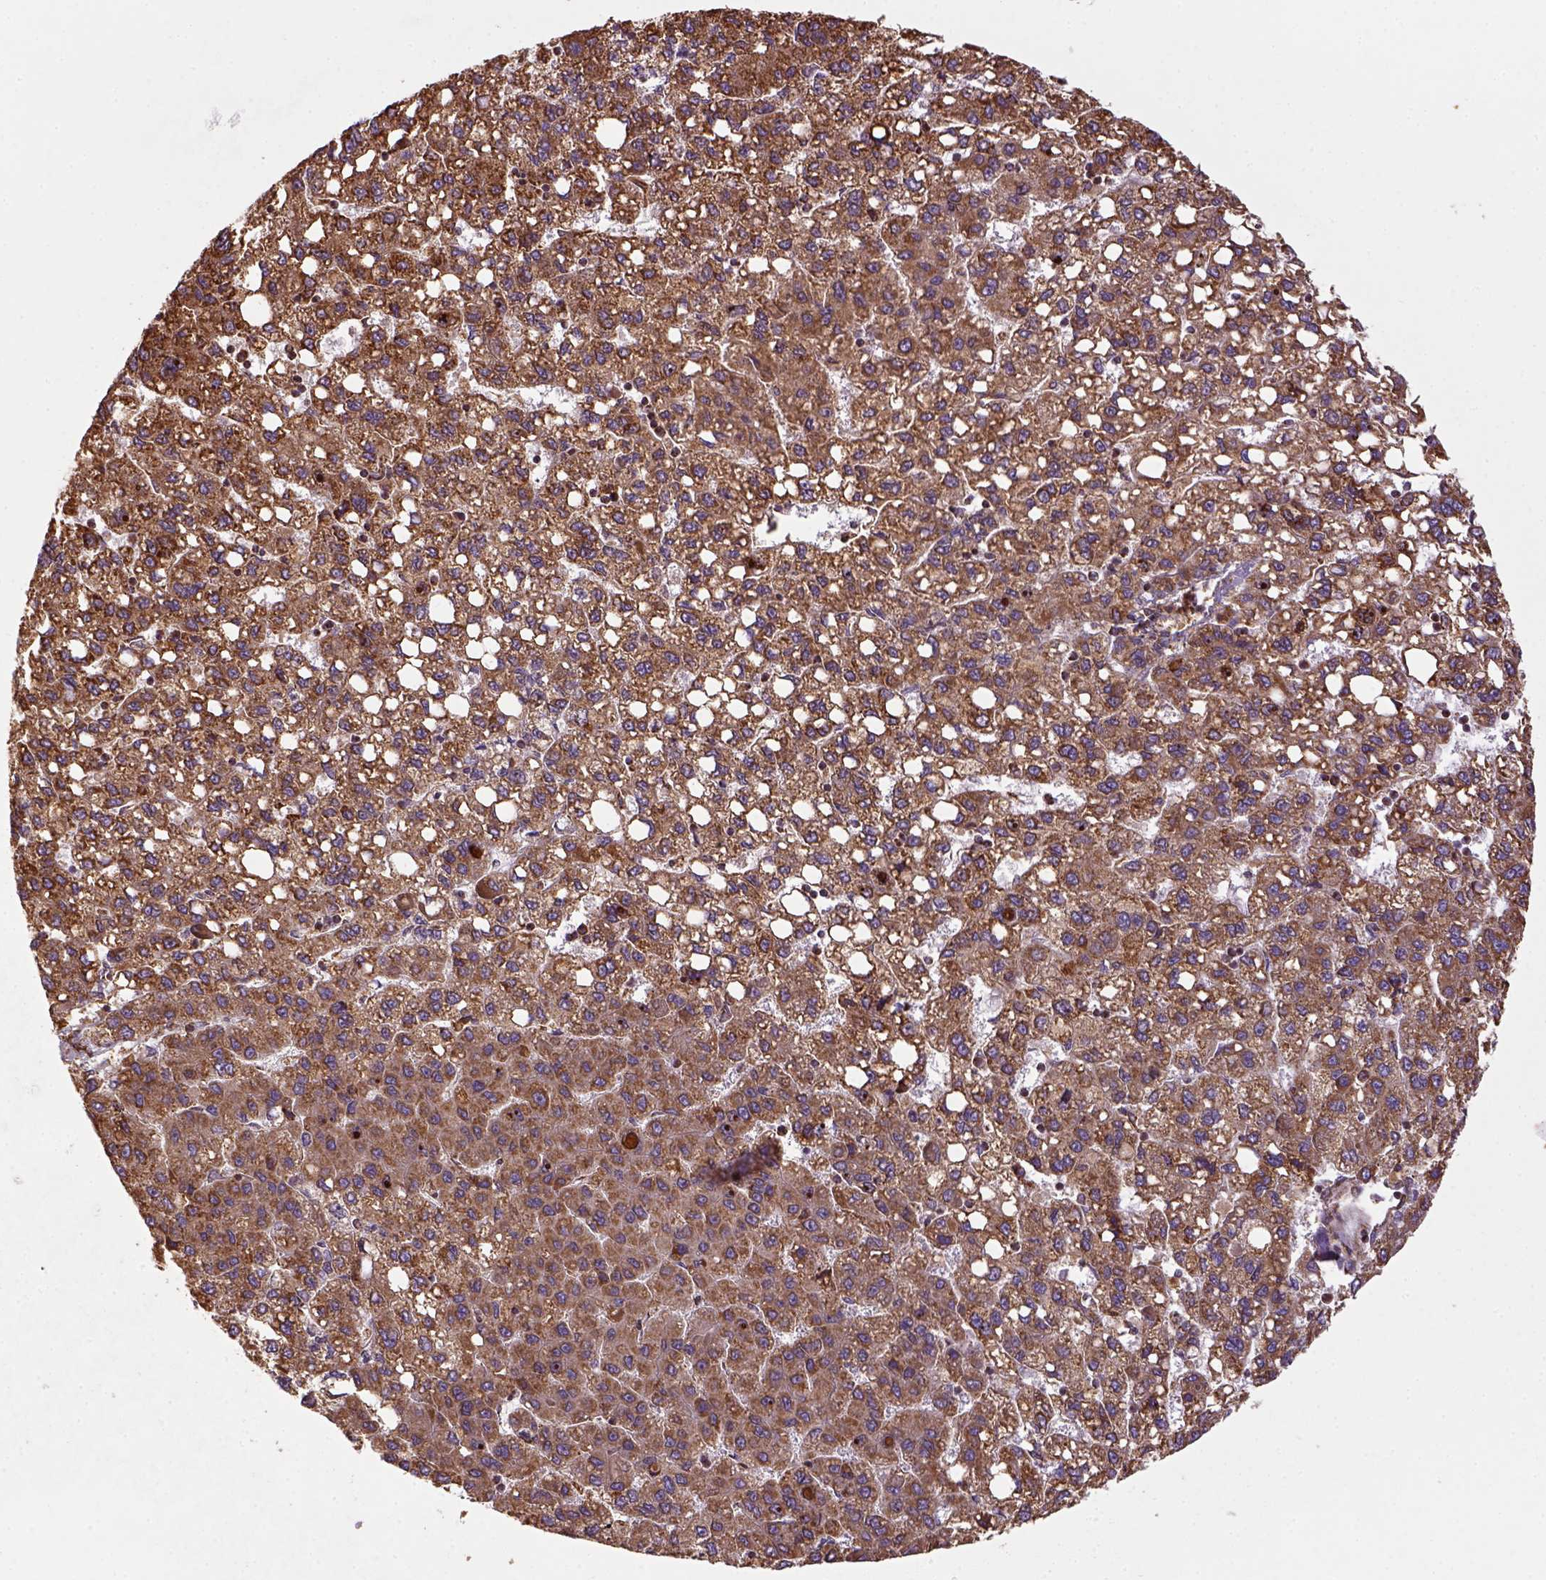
{"staining": {"intensity": "moderate", "quantity": ">75%", "location": "cytoplasmic/membranous"}, "tissue": "liver cancer", "cell_type": "Tumor cells", "image_type": "cancer", "snomed": [{"axis": "morphology", "description": "Carcinoma, Hepatocellular, NOS"}, {"axis": "topography", "description": "Liver"}], "caption": "High-power microscopy captured an immunohistochemistry micrograph of hepatocellular carcinoma (liver), revealing moderate cytoplasmic/membranous expression in about >75% of tumor cells.", "gene": "MAPK8IP3", "patient": {"sex": "female", "age": 82}}